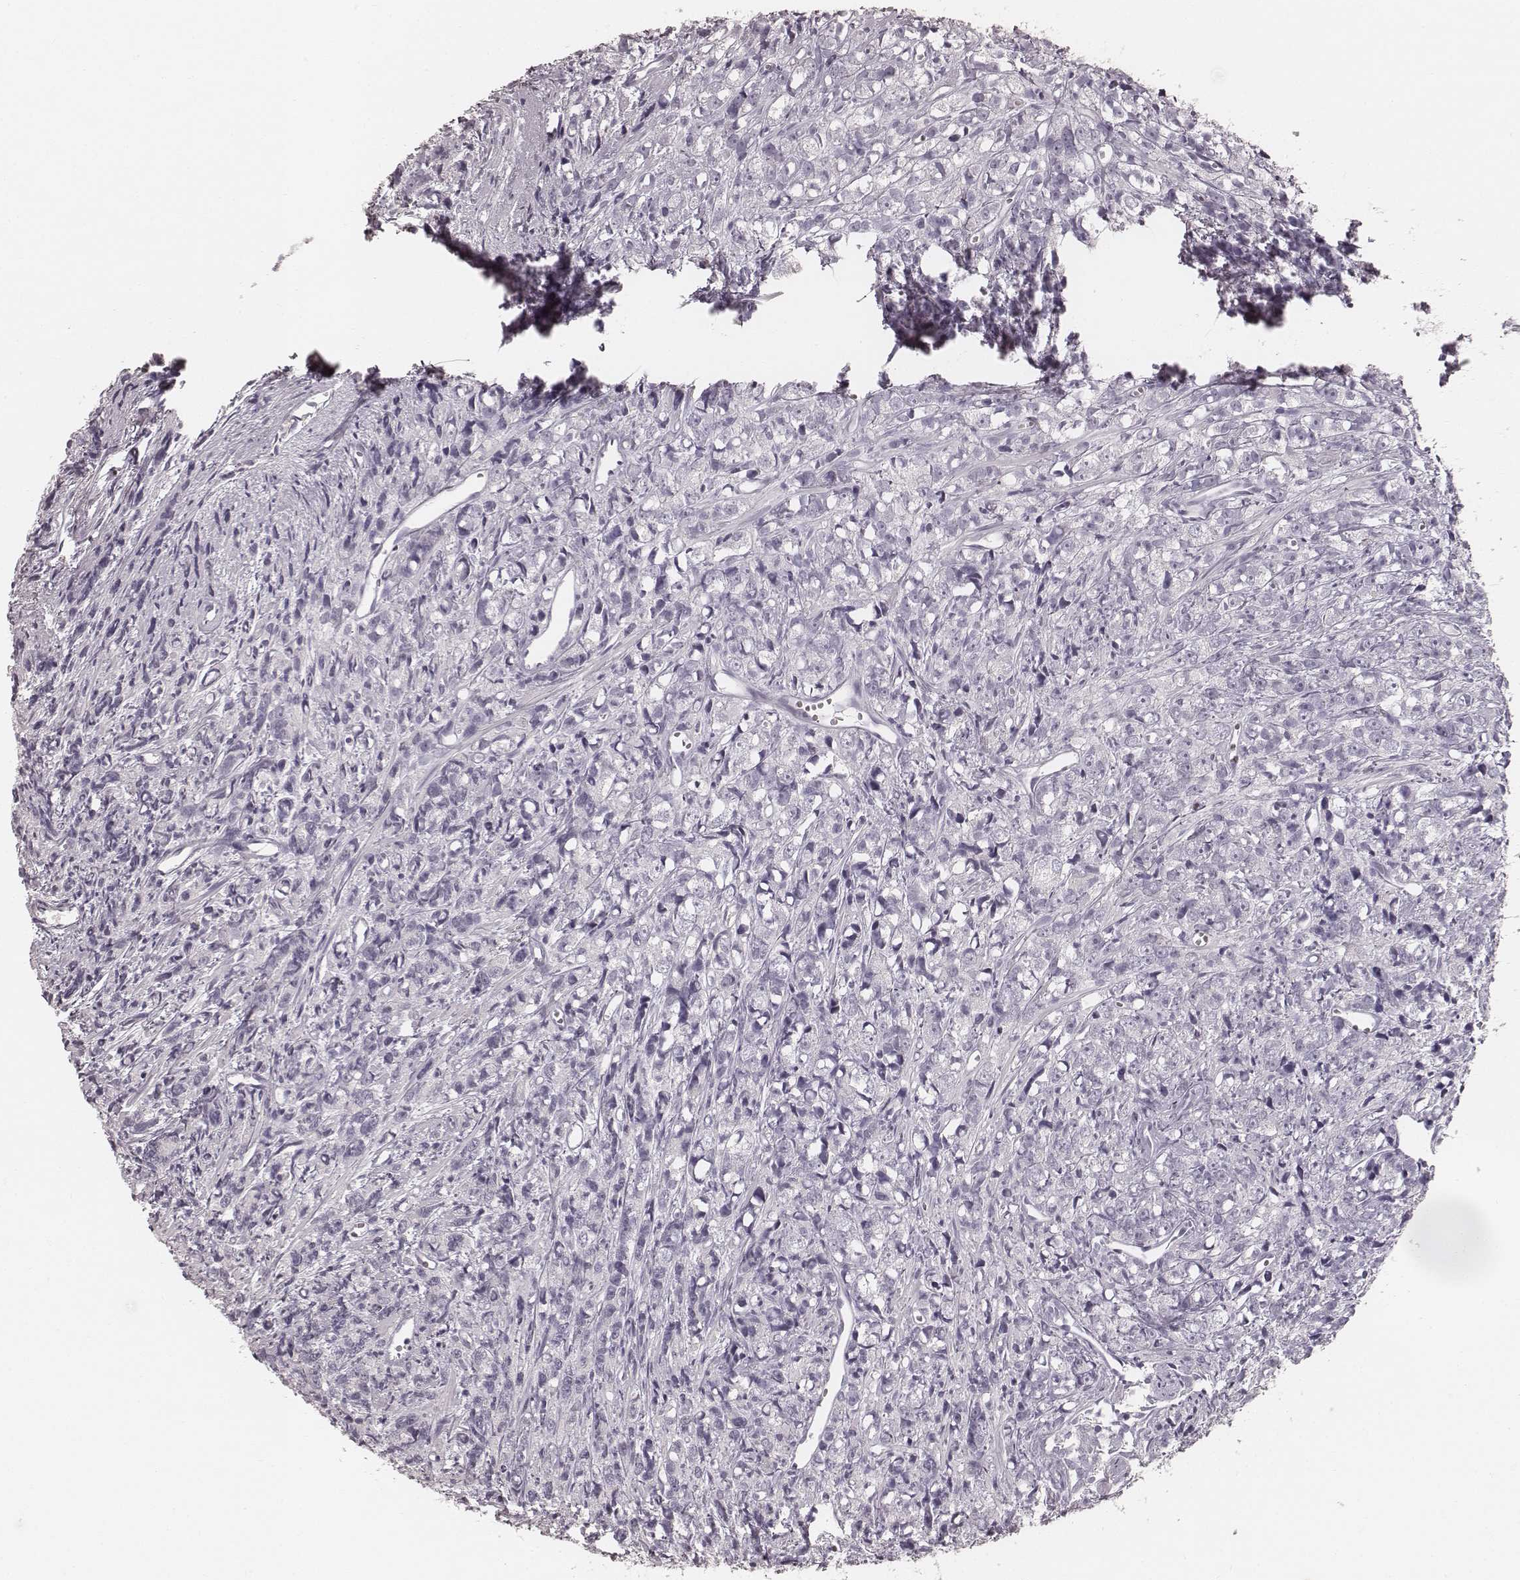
{"staining": {"intensity": "negative", "quantity": "none", "location": "none"}, "tissue": "prostate cancer", "cell_type": "Tumor cells", "image_type": "cancer", "snomed": [{"axis": "morphology", "description": "Adenocarcinoma, High grade"}, {"axis": "topography", "description": "Prostate"}], "caption": "This is an immunohistochemistry photomicrograph of human prostate high-grade adenocarcinoma. There is no positivity in tumor cells.", "gene": "KRT26", "patient": {"sex": "male", "age": 77}}